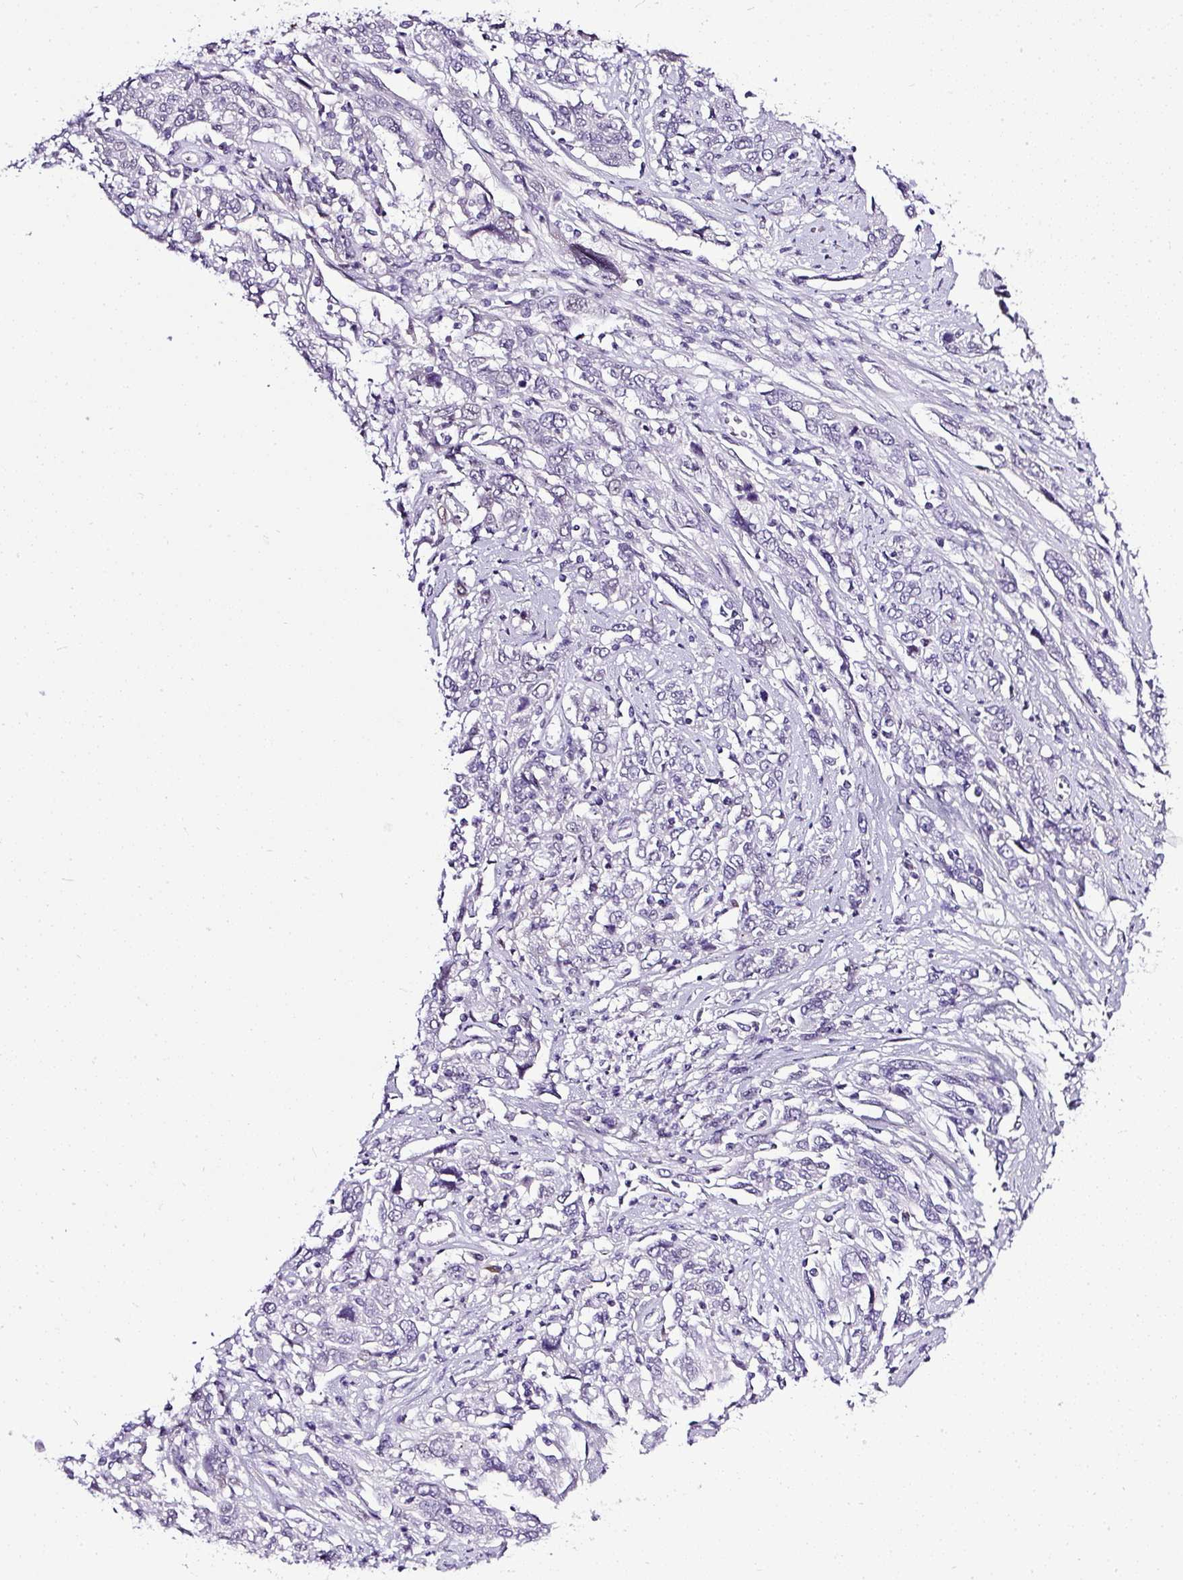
{"staining": {"intensity": "negative", "quantity": "none", "location": "none"}, "tissue": "cervical cancer", "cell_type": "Tumor cells", "image_type": "cancer", "snomed": [{"axis": "morphology", "description": "Squamous cell carcinoma, NOS"}, {"axis": "topography", "description": "Cervix"}], "caption": "Squamous cell carcinoma (cervical) was stained to show a protein in brown. There is no significant expression in tumor cells.", "gene": "WNT10B", "patient": {"sex": "female", "age": 46}}